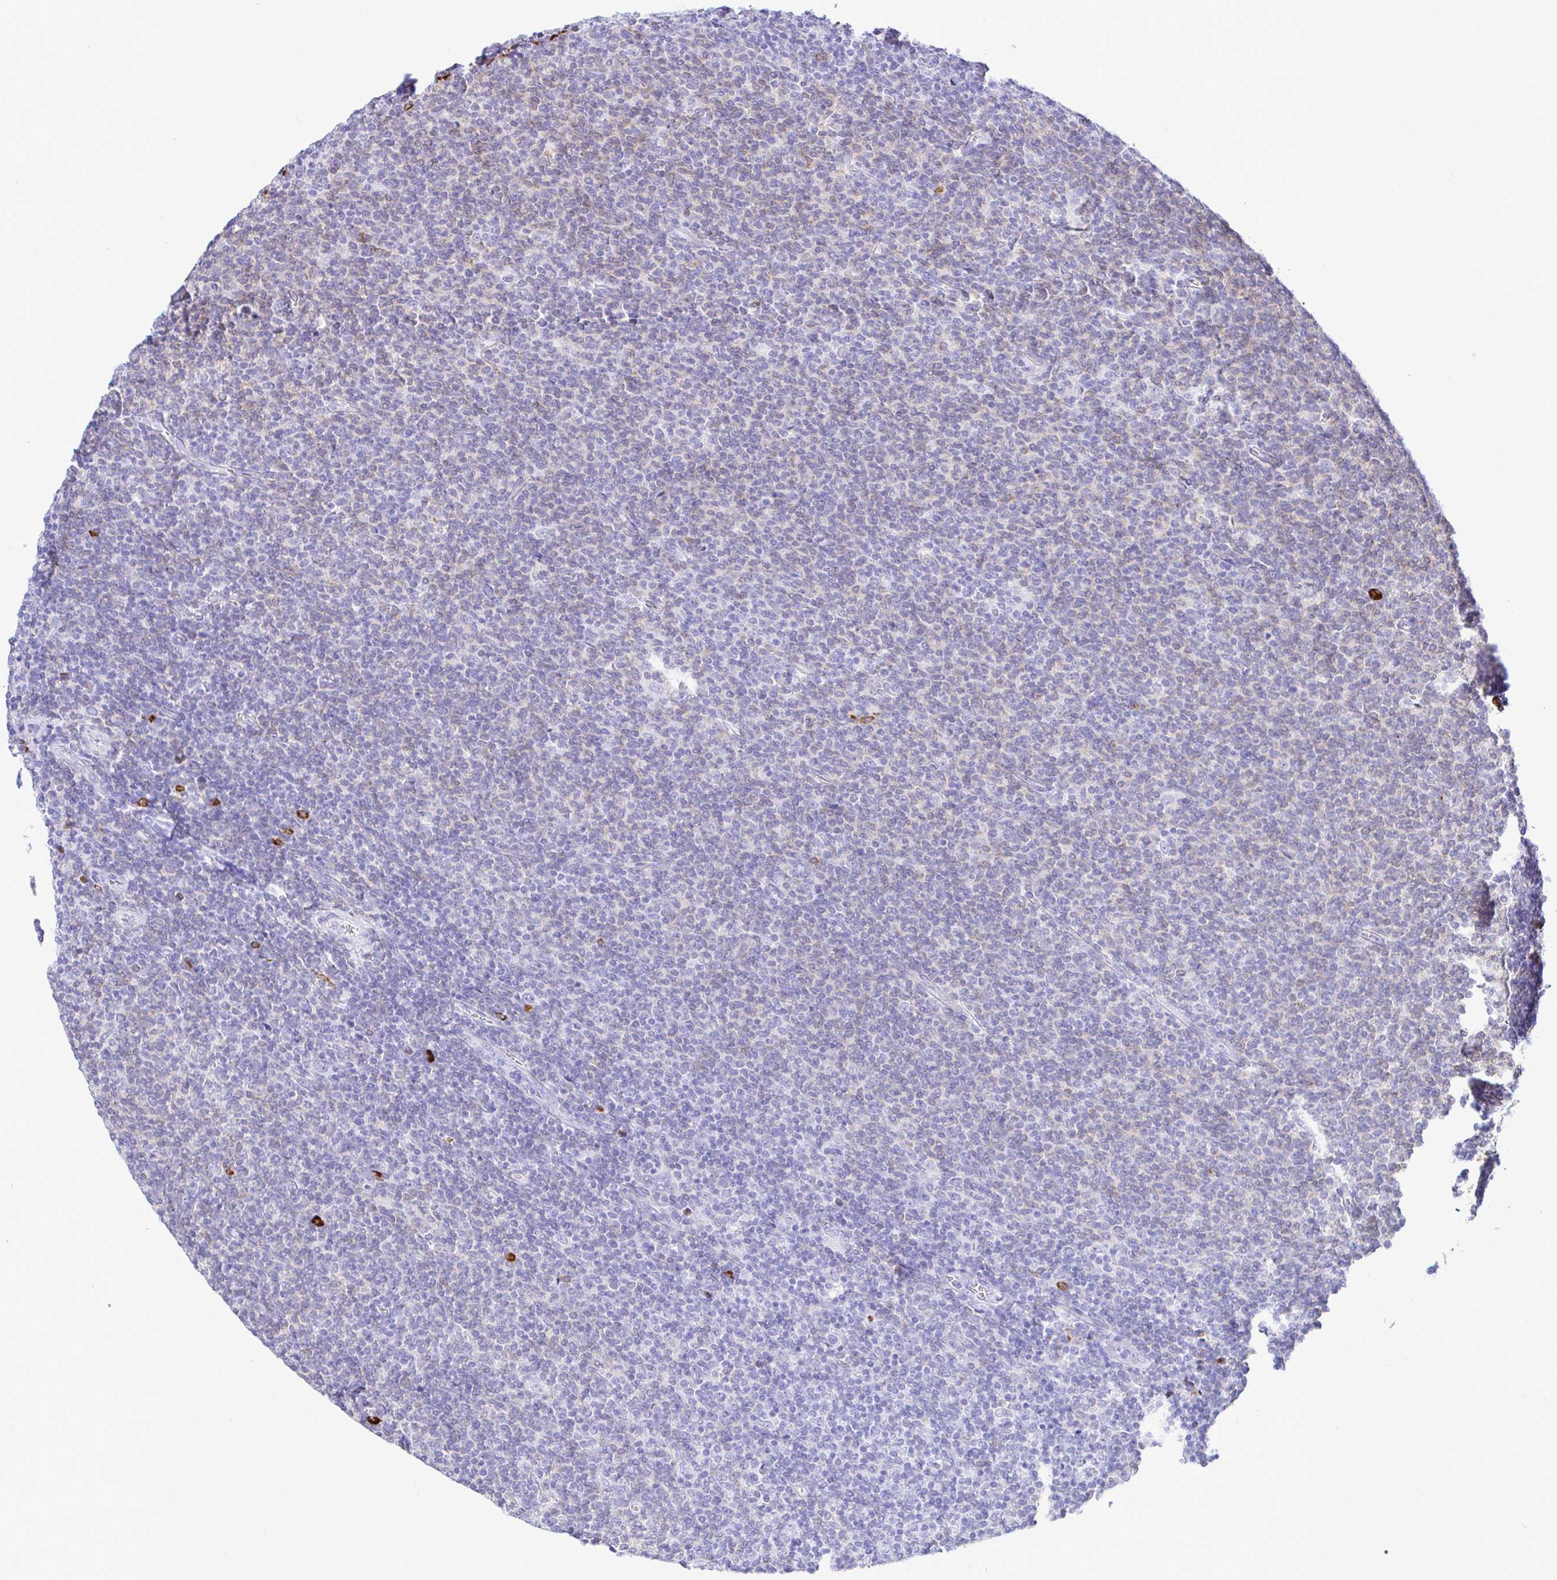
{"staining": {"intensity": "negative", "quantity": "none", "location": "none"}, "tissue": "lymphoma", "cell_type": "Tumor cells", "image_type": "cancer", "snomed": [{"axis": "morphology", "description": "Malignant lymphoma, non-Hodgkin's type, Low grade"}, {"axis": "topography", "description": "Lymph node"}], "caption": "DAB (3,3'-diaminobenzidine) immunohistochemical staining of human lymphoma reveals no significant expression in tumor cells.", "gene": "CCDC62", "patient": {"sex": "male", "age": 52}}